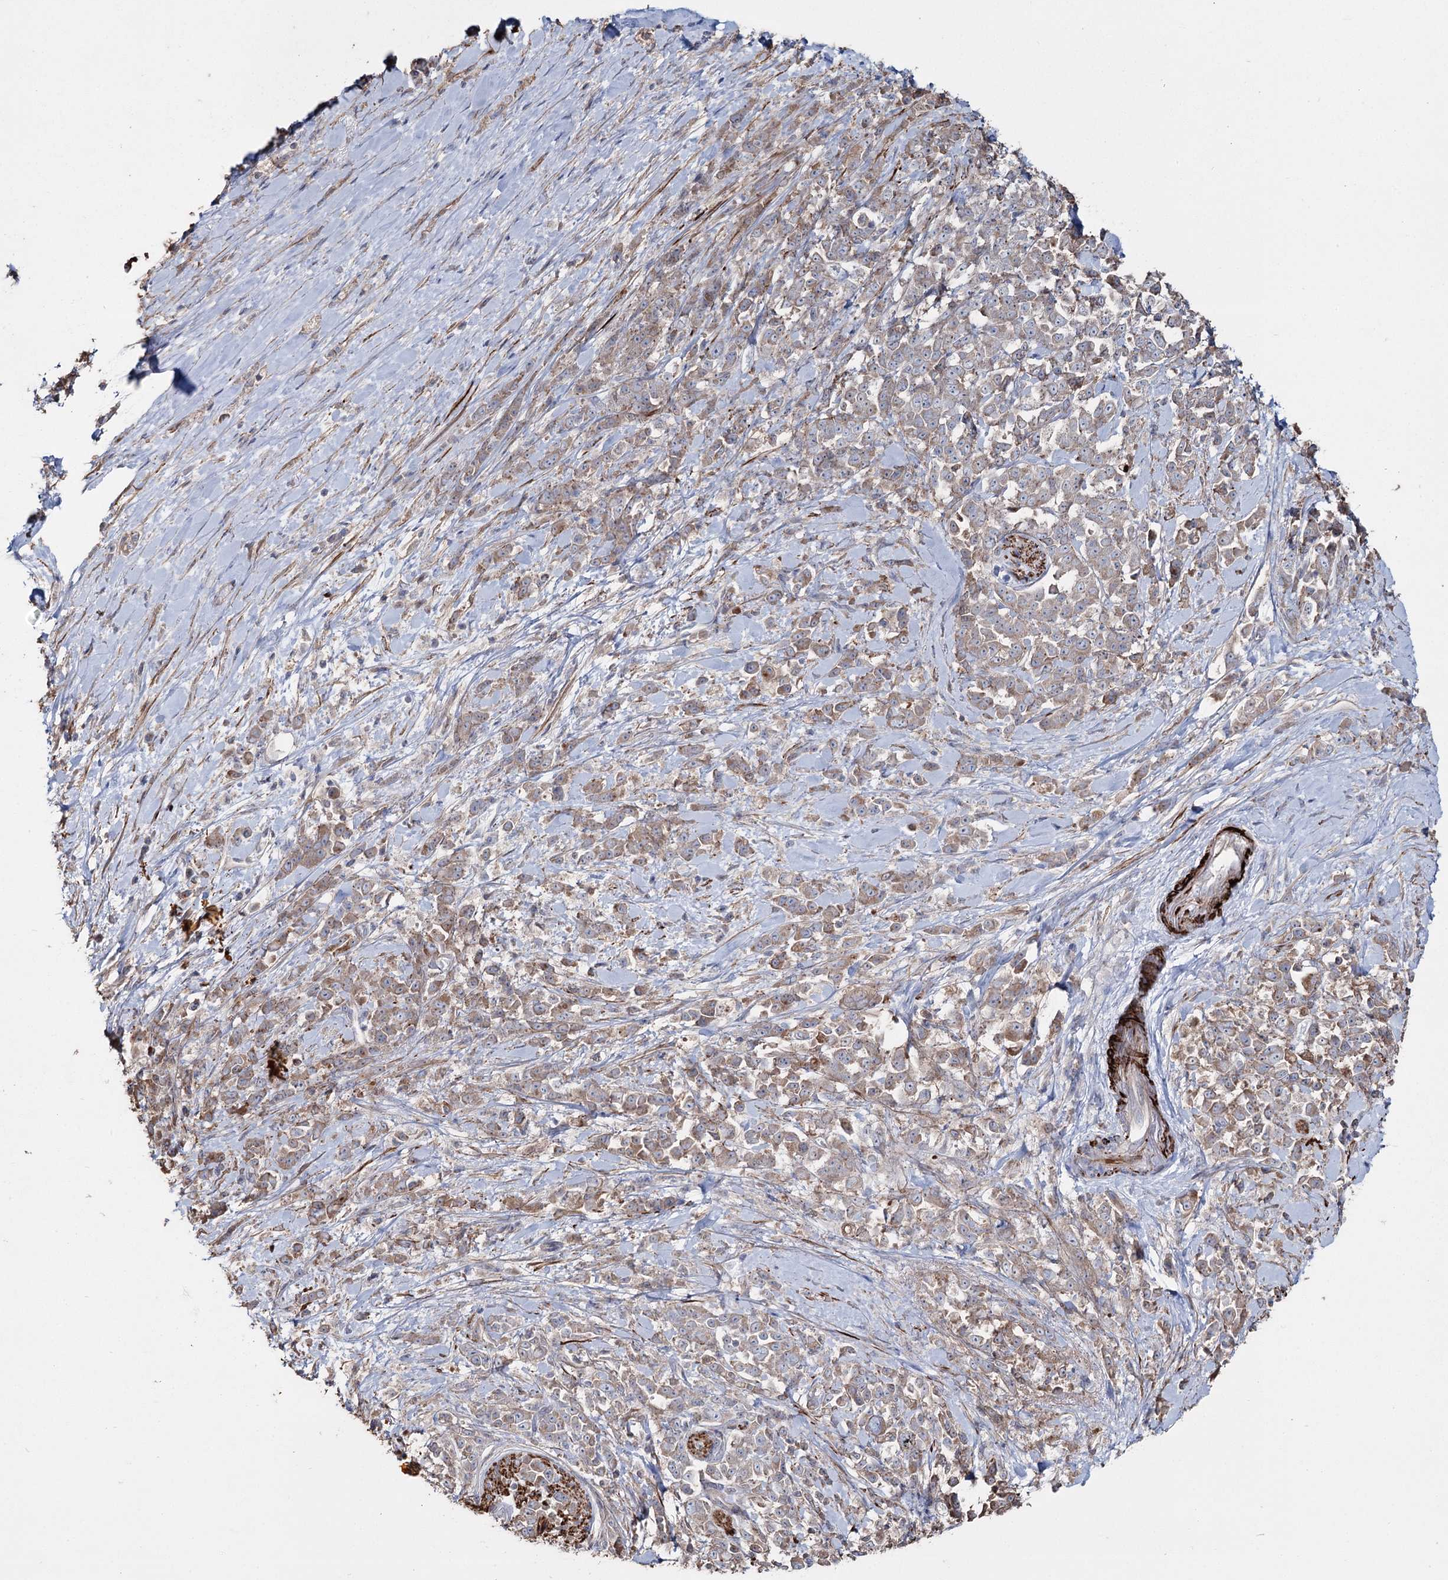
{"staining": {"intensity": "weak", "quantity": ">75%", "location": "cytoplasmic/membranous"}, "tissue": "pancreatic cancer", "cell_type": "Tumor cells", "image_type": "cancer", "snomed": [{"axis": "morphology", "description": "Normal tissue, NOS"}, {"axis": "morphology", "description": "Adenocarcinoma, NOS"}, {"axis": "topography", "description": "Pancreas"}], "caption": "The micrograph demonstrates immunohistochemical staining of adenocarcinoma (pancreatic). There is weak cytoplasmic/membranous positivity is identified in about >75% of tumor cells.", "gene": "SUMF1", "patient": {"sex": "female", "age": 64}}